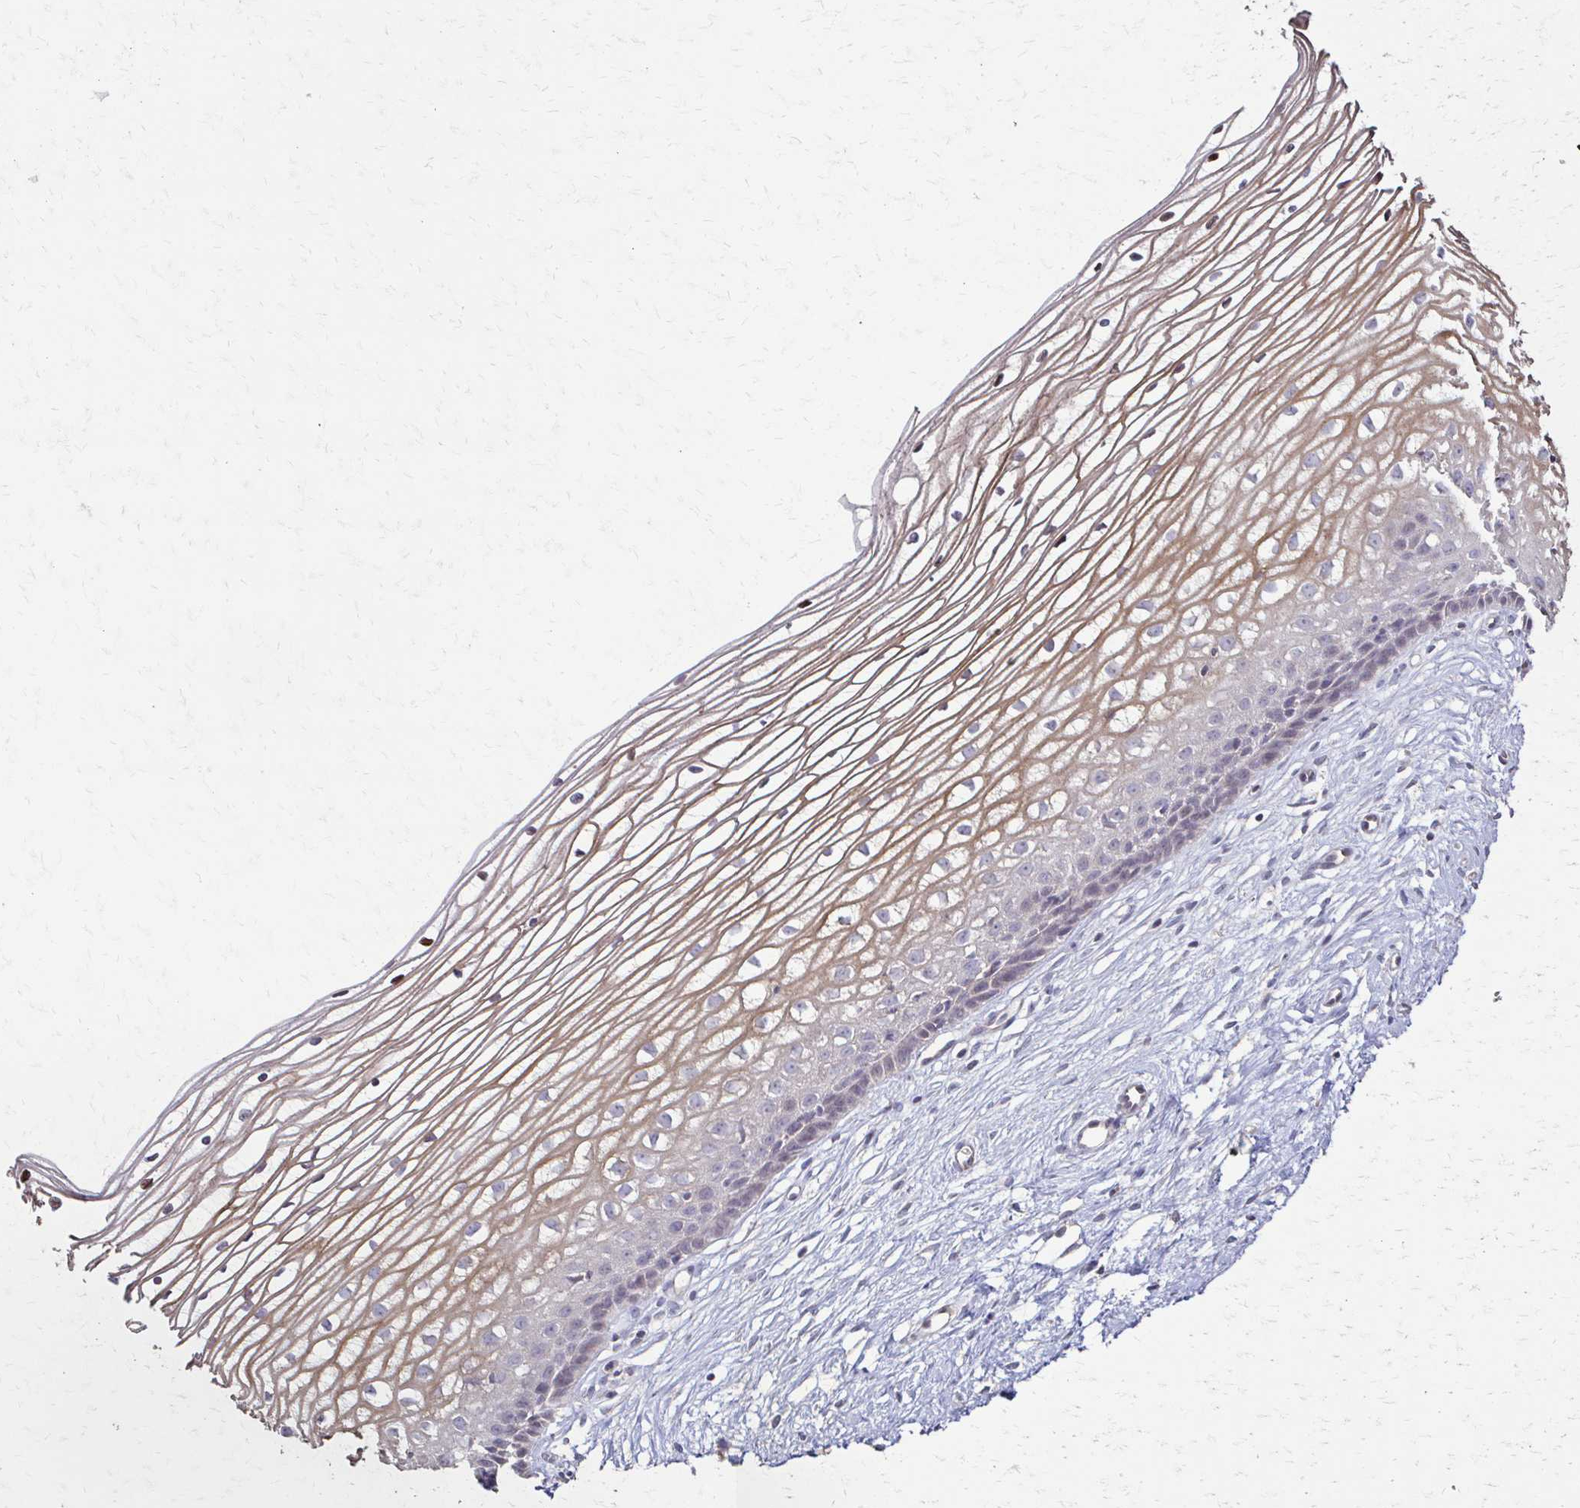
{"staining": {"intensity": "weak", "quantity": "<25%", "location": "cytoplasmic/membranous"}, "tissue": "cervix", "cell_type": "Glandular cells", "image_type": "normal", "snomed": [{"axis": "morphology", "description": "Normal tissue, NOS"}, {"axis": "topography", "description": "Cervix"}], "caption": "Cervix stained for a protein using IHC demonstrates no expression glandular cells.", "gene": "IL18BP", "patient": {"sex": "female", "age": 40}}